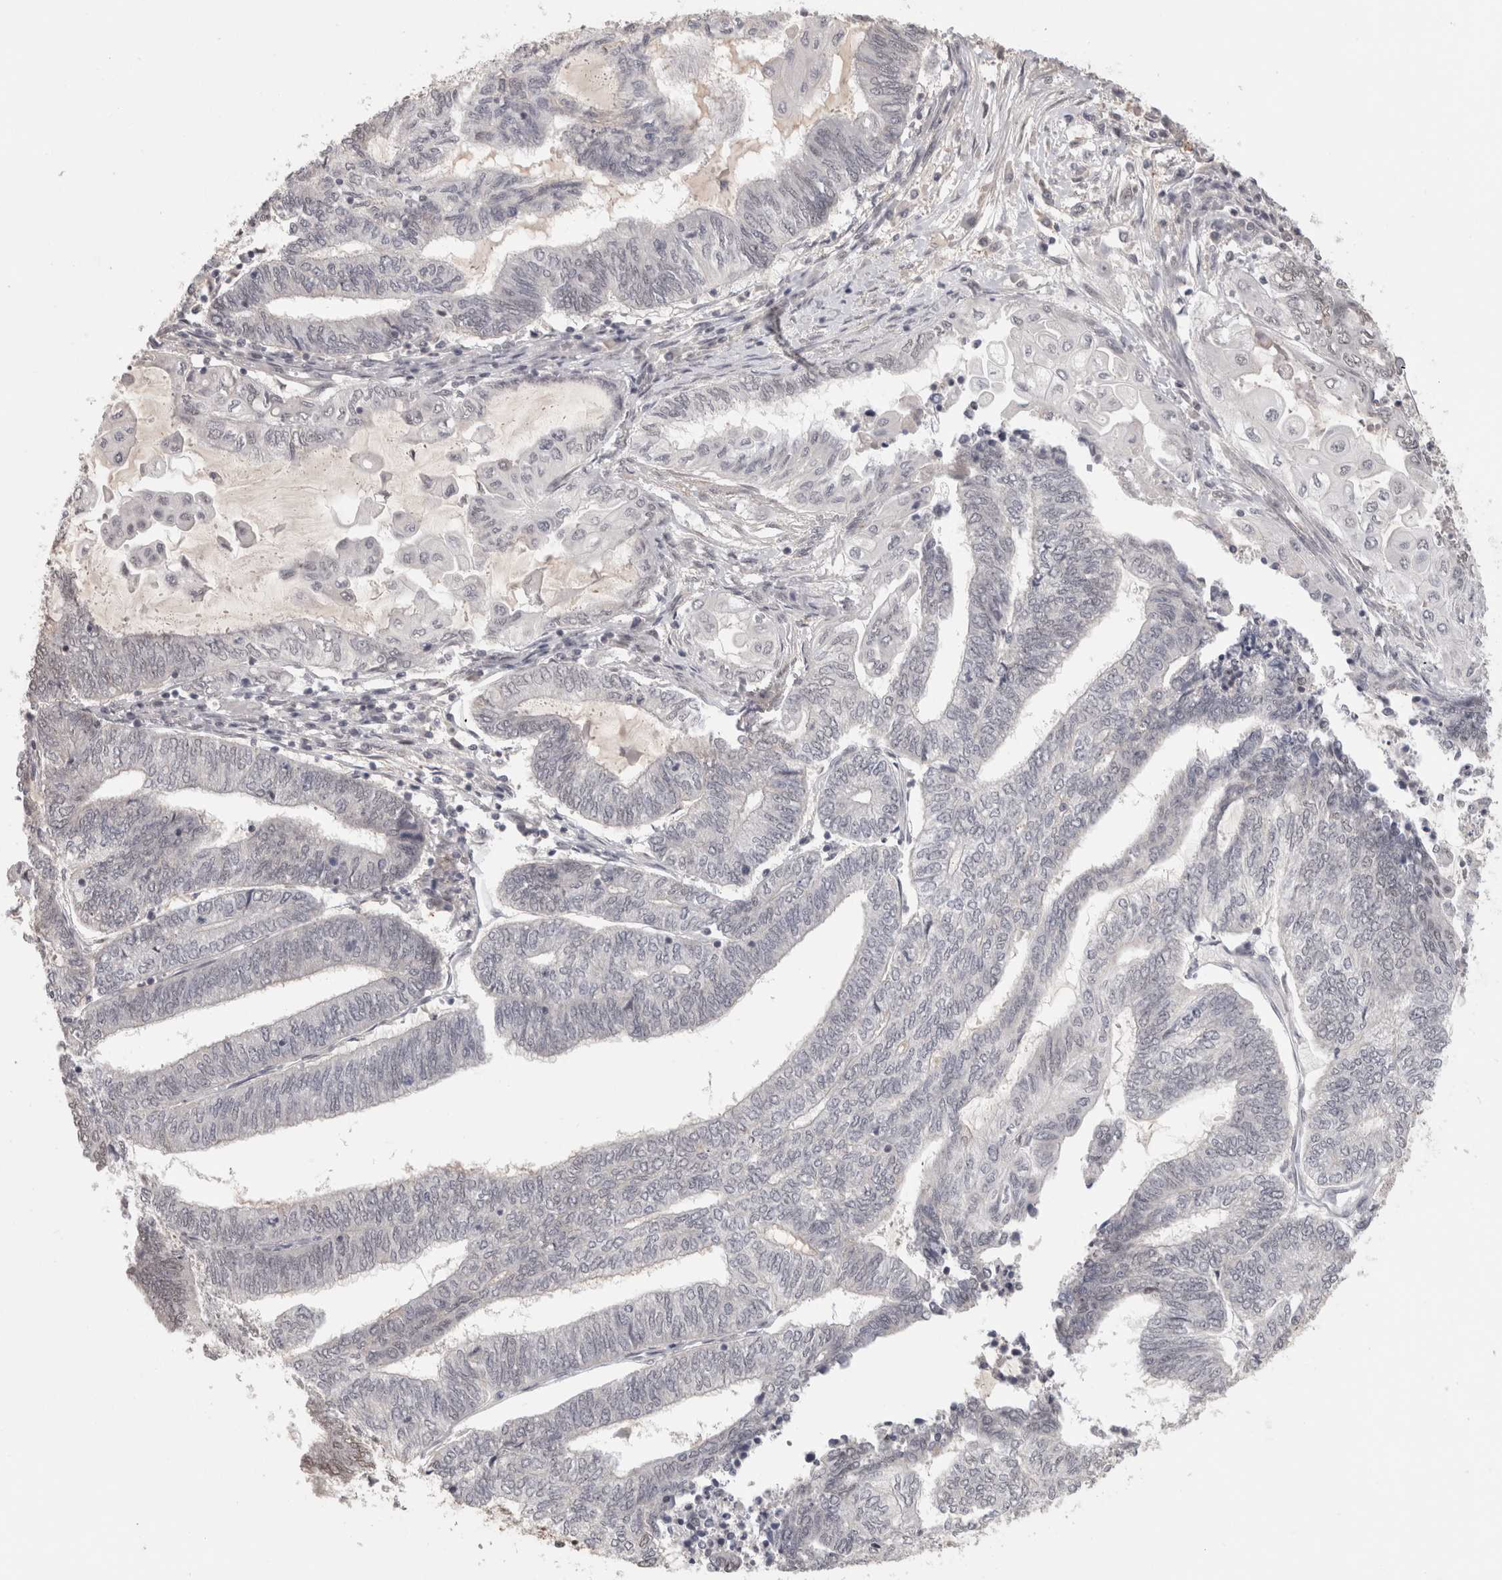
{"staining": {"intensity": "negative", "quantity": "none", "location": "none"}, "tissue": "endometrial cancer", "cell_type": "Tumor cells", "image_type": "cancer", "snomed": [{"axis": "morphology", "description": "Adenocarcinoma, NOS"}, {"axis": "topography", "description": "Uterus"}, {"axis": "topography", "description": "Endometrium"}], "caption": "There is no significant staining in tumor cells of adenocarcinoma (endometrial).", "gene": "ZNF830", "patient": {"sex": "female", "age": 70}}